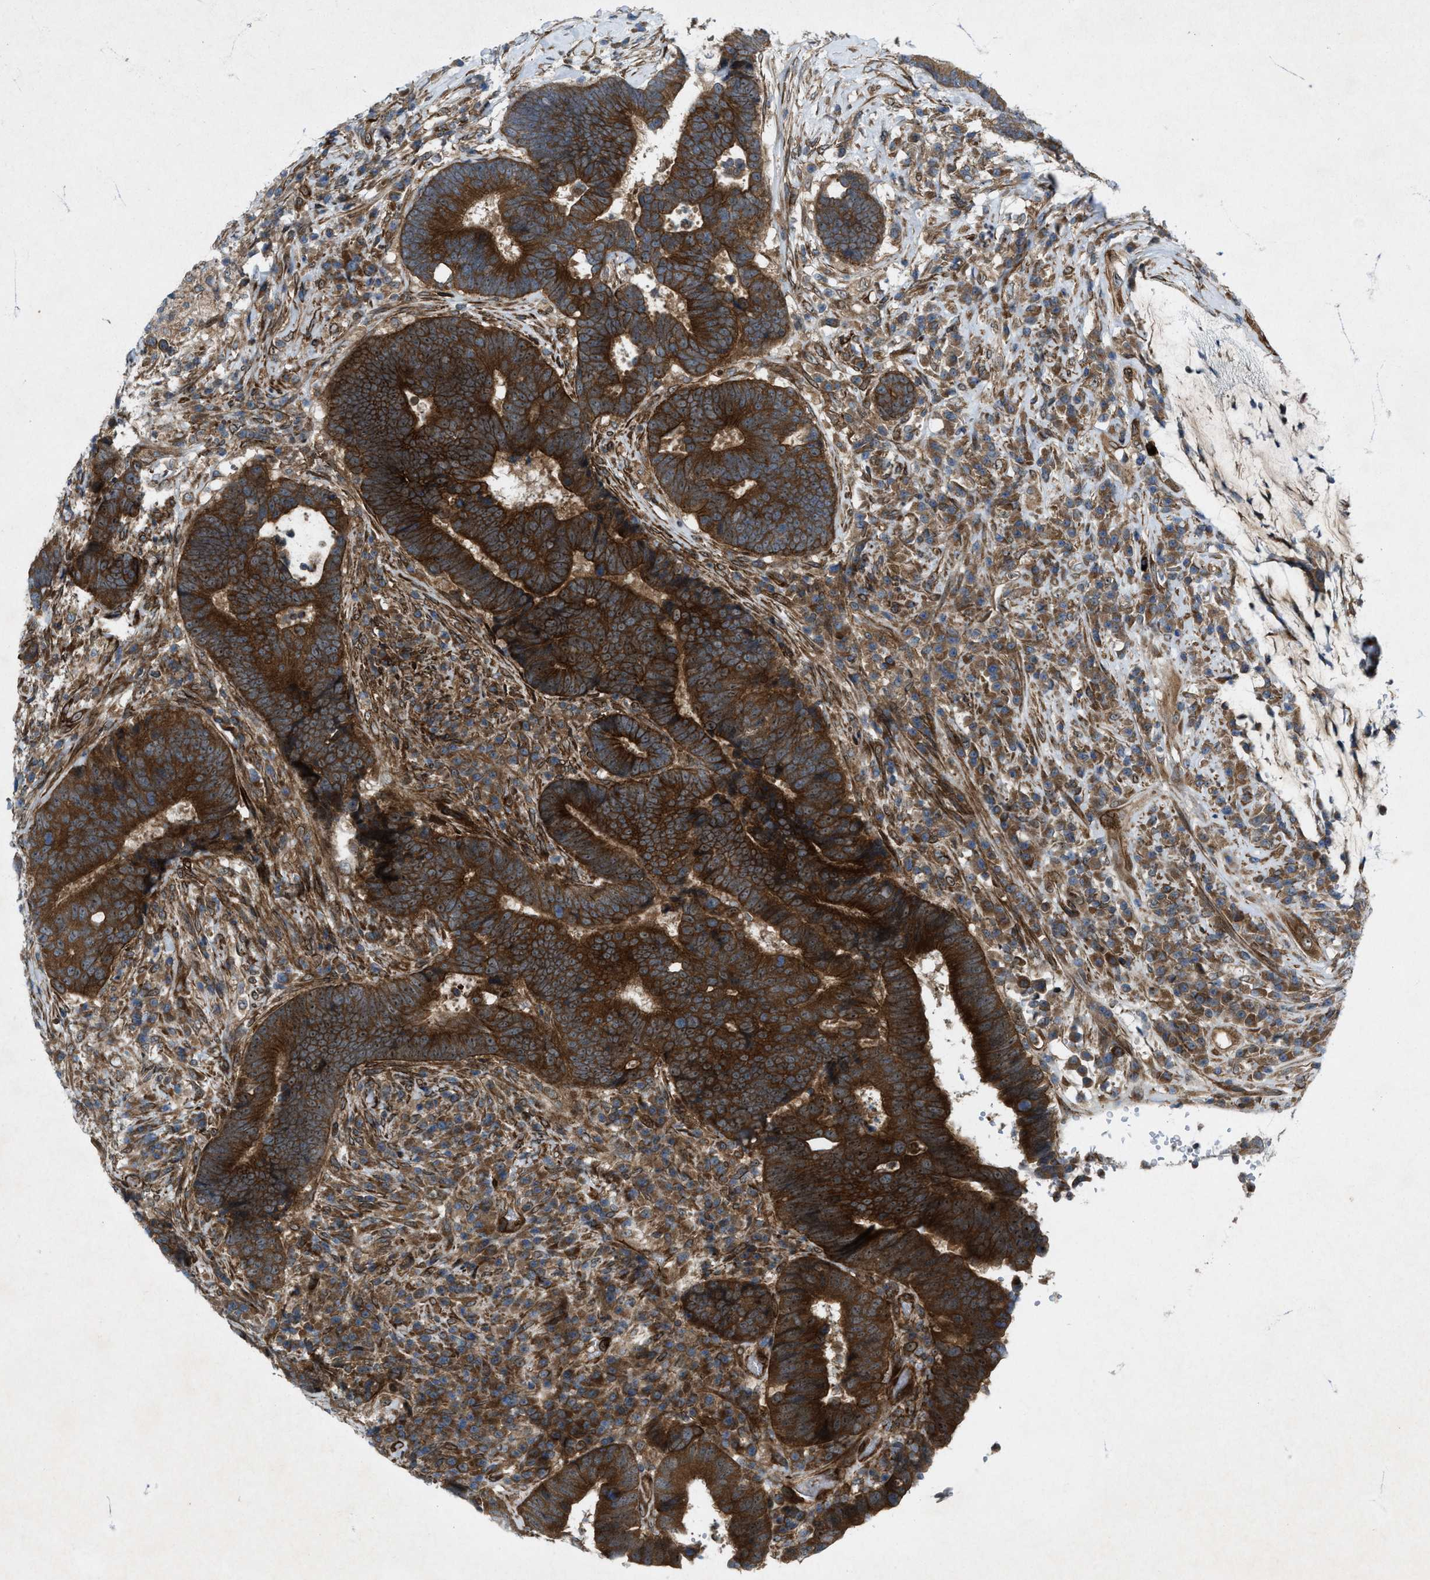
{"staining": {"intensity": "strong", "quantity": ">75%", "location": "cytoplasmic/membranous"}, "tissue": "colorectal cancer", "cell_type": "Tumor cells", "image_type": "cancer", "snomed": [{"axis": "morphology", "description": "Adenocarcinoma, NOS"}, {"axis": "topography", "description": "Rectum"}], "caption": "Immunohistochemistry (DAB (3,3'-diaminobenzidine)) staining of human colorectal adenocarcinoma demonstrates strong cytoplasmic/membranous protein positivity in approximately >75% of tumor cells.", "gene": "URGCP", "patient": {"sex": "female", "age": 89}}